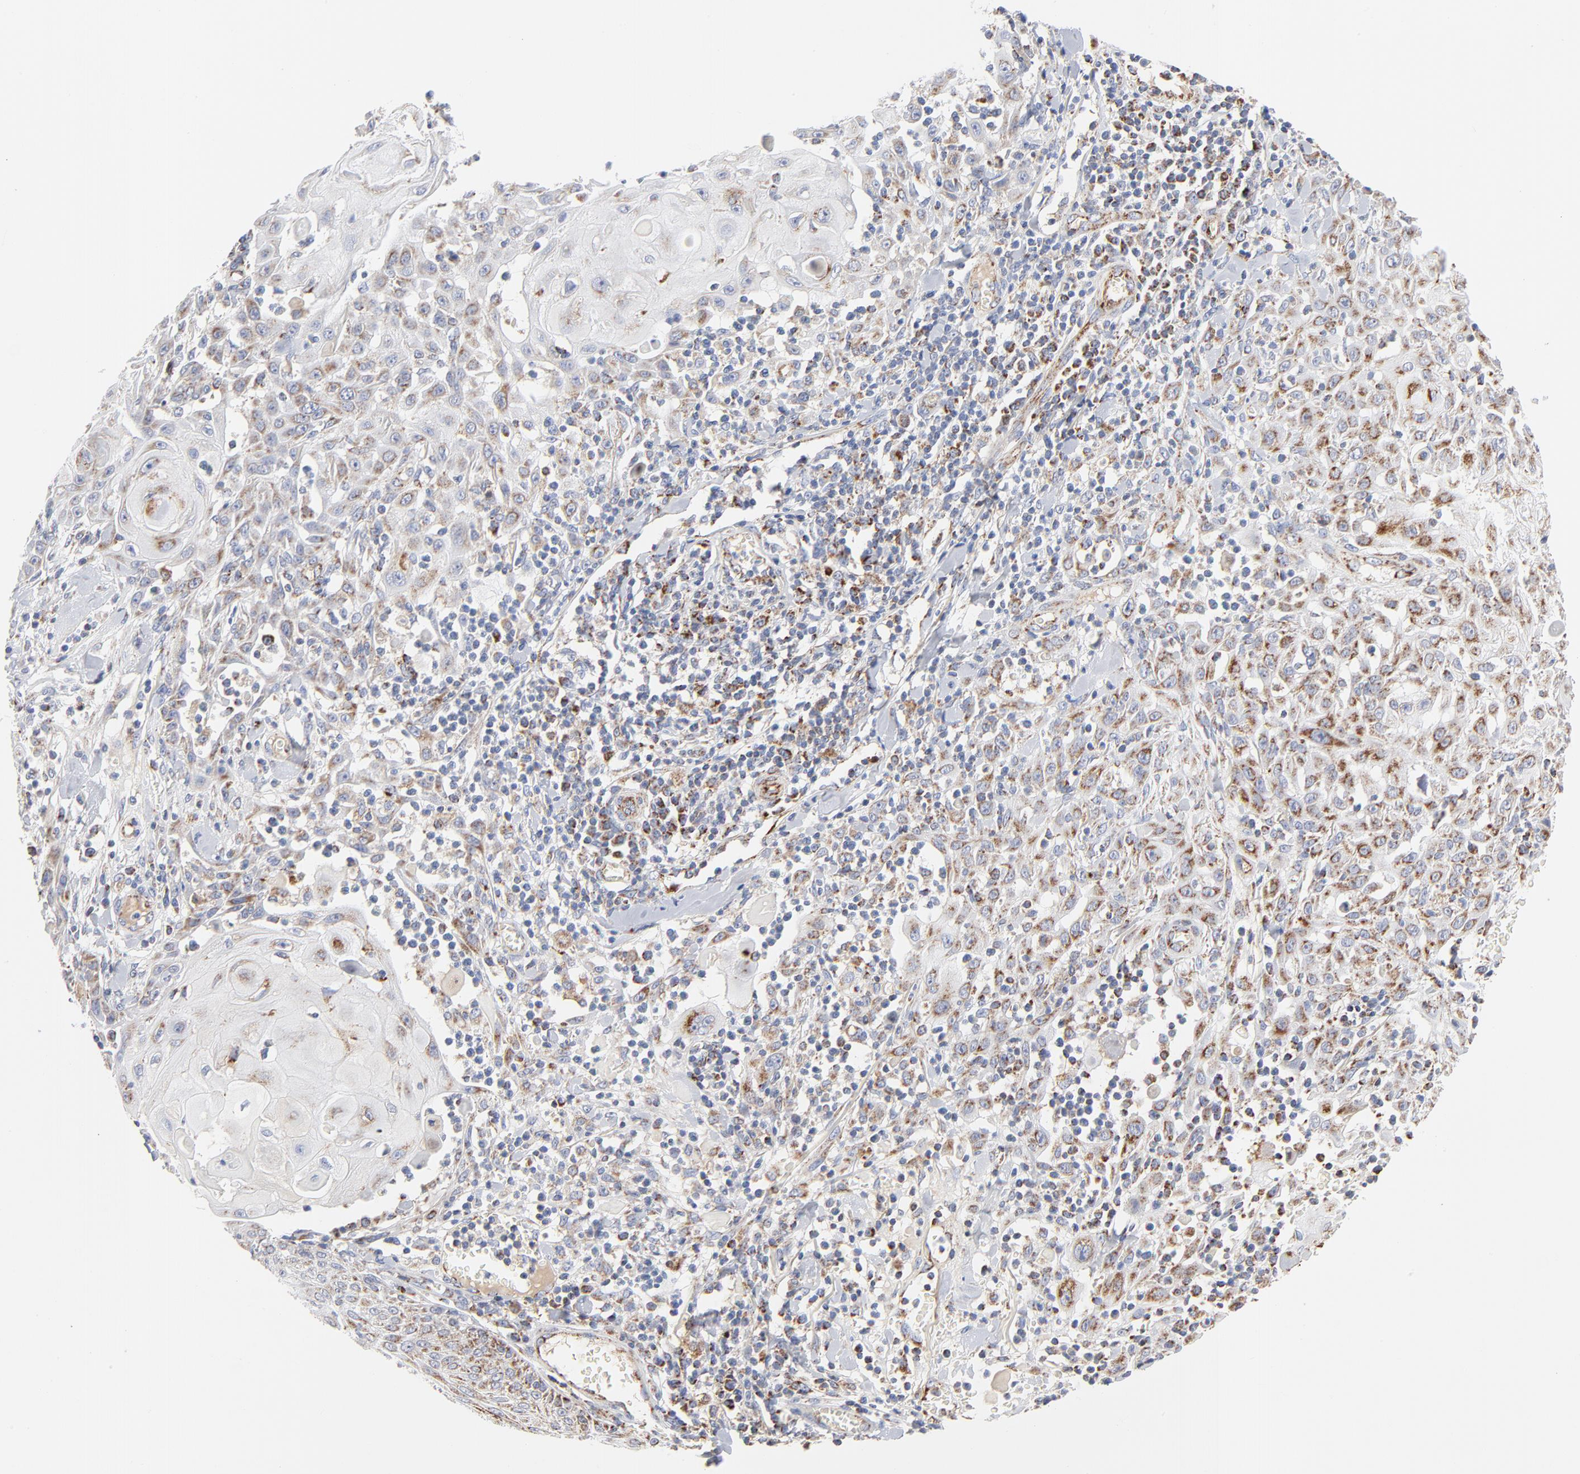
{"staining": {"intensity": "moderate", "quantity": ">75%", "location": "cytoplasmic/membranous"}, "tissue": "skin cancer", "cell_type": "Tumor cells", "image_type": "cancer", "snomed": [{"axis": "morphology", "description": "Squamous cell carcinoma, NOS"}, {"axis": "topography", "description": "Skin"}], "caption": "Tumor cells display moderate cytoplasmic/membranous positivity in approximately >75% of cells in skin cancer.", "gene": "DIABLO", "patient": {"sex": "male", "age": 24}}